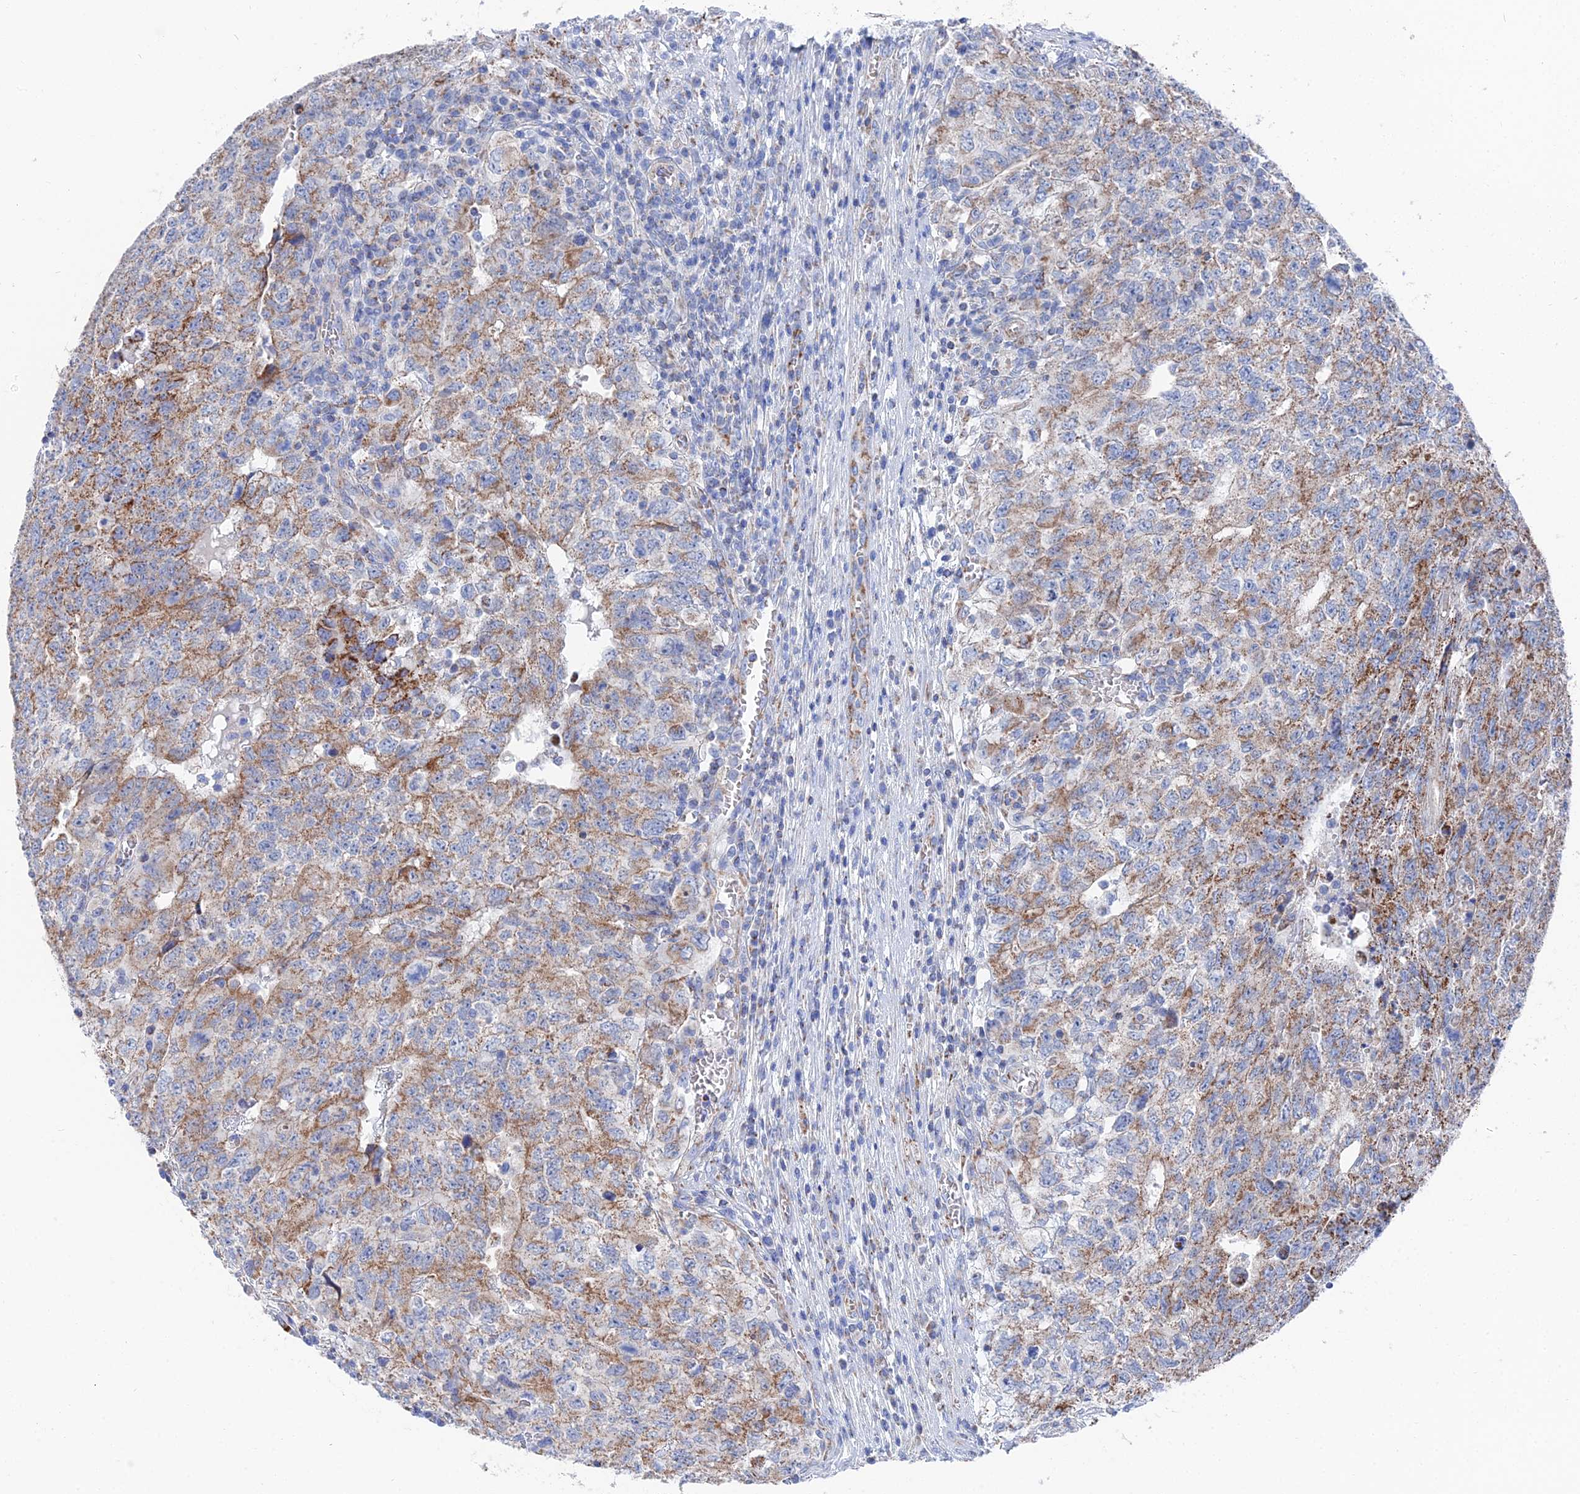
{"staining": {"intensity": "moderate", "quantity": "25%-75%", "location": "cytoplasmic/membranous"}, "tissue": "testis cancer", "cell_type": "Tumor cells", "image_type": "cancer", "snomed": [{"axis": "morphology", "description": "Carcinoma, Embryonal, NOS"}, {"axis": "topography", "description": "Testis"}], "caption": "Immunohistochemical staining of human testis cancer (embryonal carcinoma) reveals medium levels of moderate cytoplasmic/membranous protein expression in approximately 25%-75% of tumor cells.", "gene": "IFT80", "patient": {"sex": "male", "age": 34}}